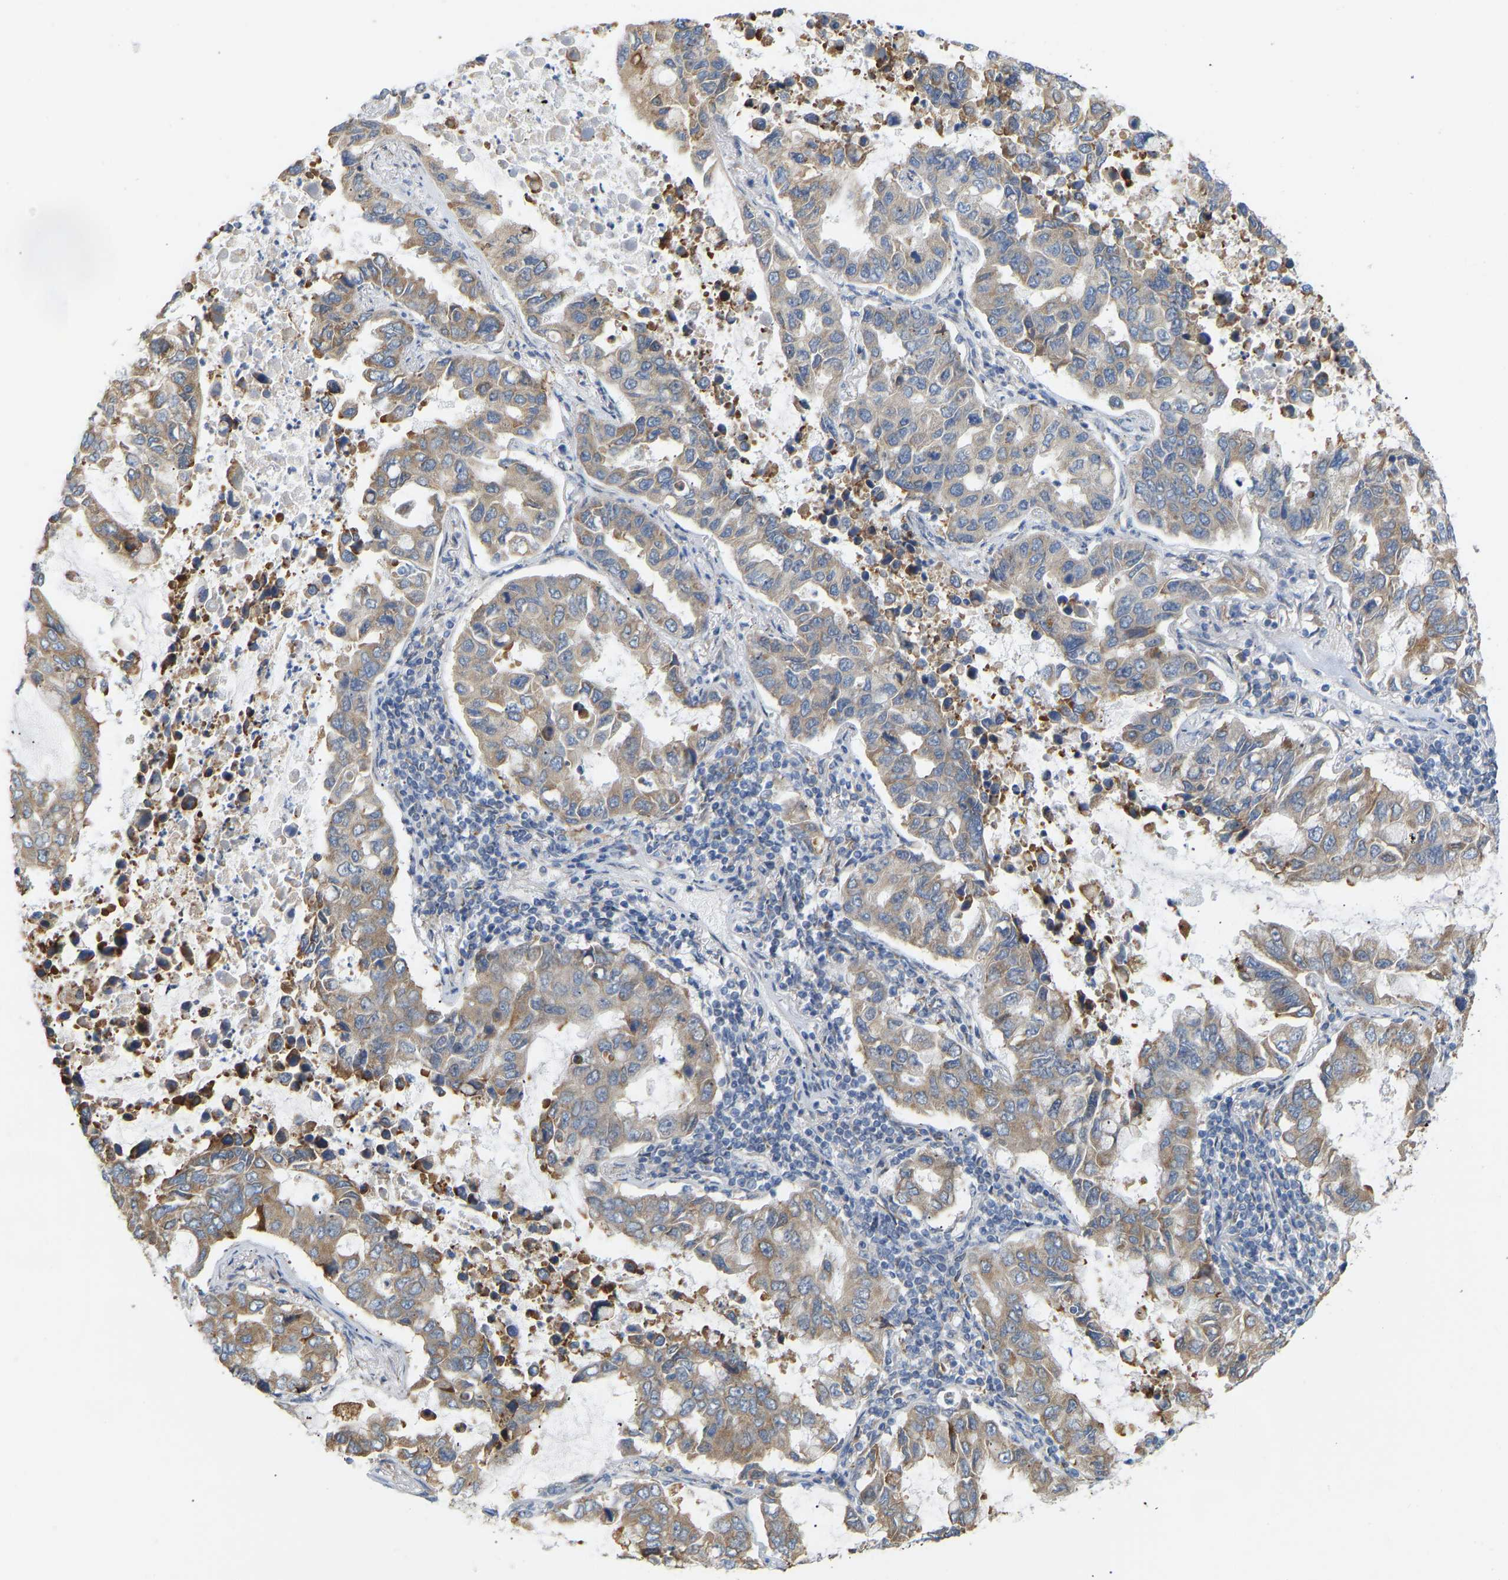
{"staining": {"intensity": "weak", "quantity": ">75%", "location": "cytoplasmic/membranous"}, "tissue": "lung cancer", "cell_type": "Tumor cells", "image_type": "cancer", "snomed": [{"axis": "morphology", "description": "Adenocarcinoma, NOS"}, {"axis": "topography", "description": "Lung"}], "caption": "Protein expression analysis of human lung cancer reveals weak cytoplasmic/membranous staining in about >75% of tumor cells.", "gene": "BEND3", "patient": {"sex": "male", "age": 64}}